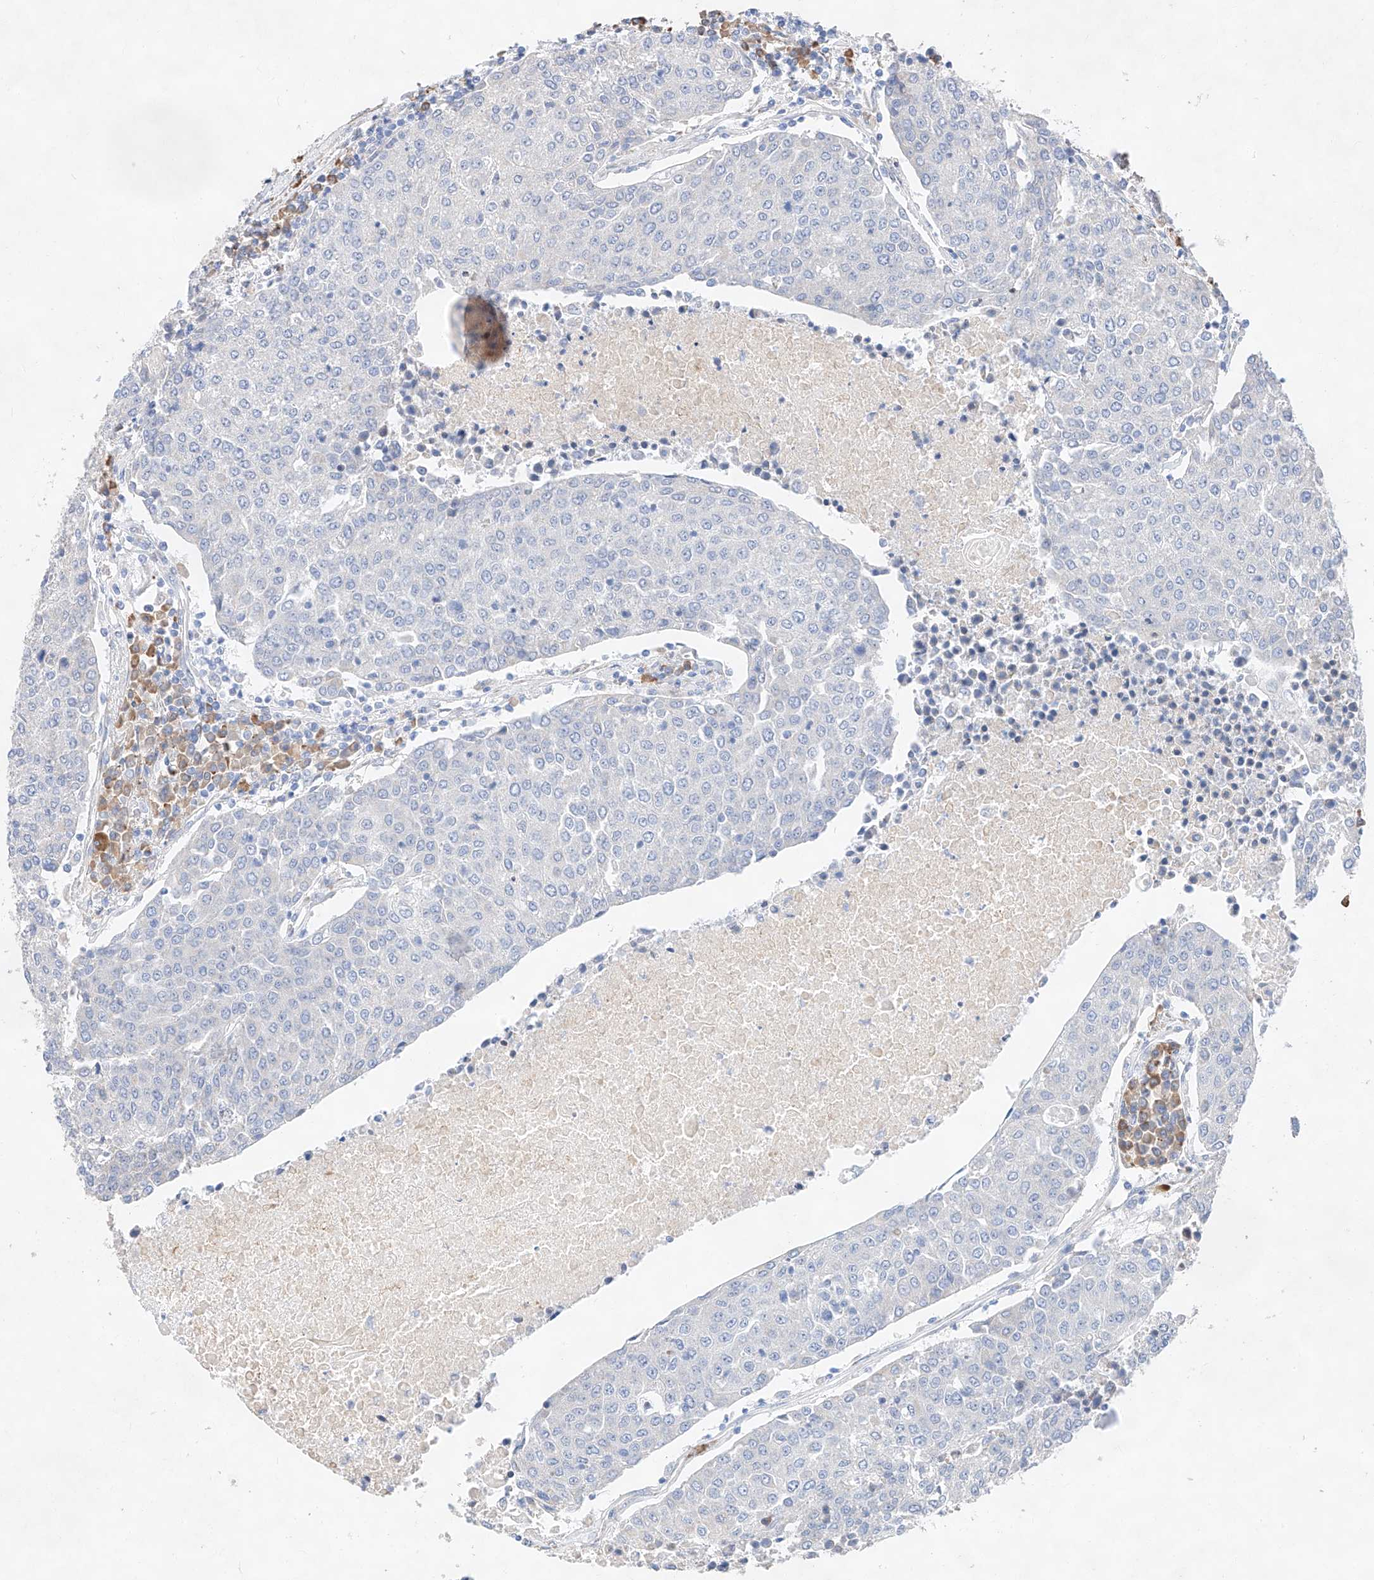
{"staining": {"intensity": "negative", "quantity": "none", "location": "none"}, "tissue": "urothelial cancer", "cell_type": "Tumor cells", "image_type": "cancer", "snomed": [{"axis": "morphology", "description": "Urothelial carcinoma, High grade"}, {"axis": "topography", "description": "Urinary bladder"}], "caption": "Urothelial carcinoma (high-grade) was stained to show a protein in brown. There is no significant staining in tumor cells.", "gene": "ATP9B", "patient": {"sex": "female", "age": 85}}